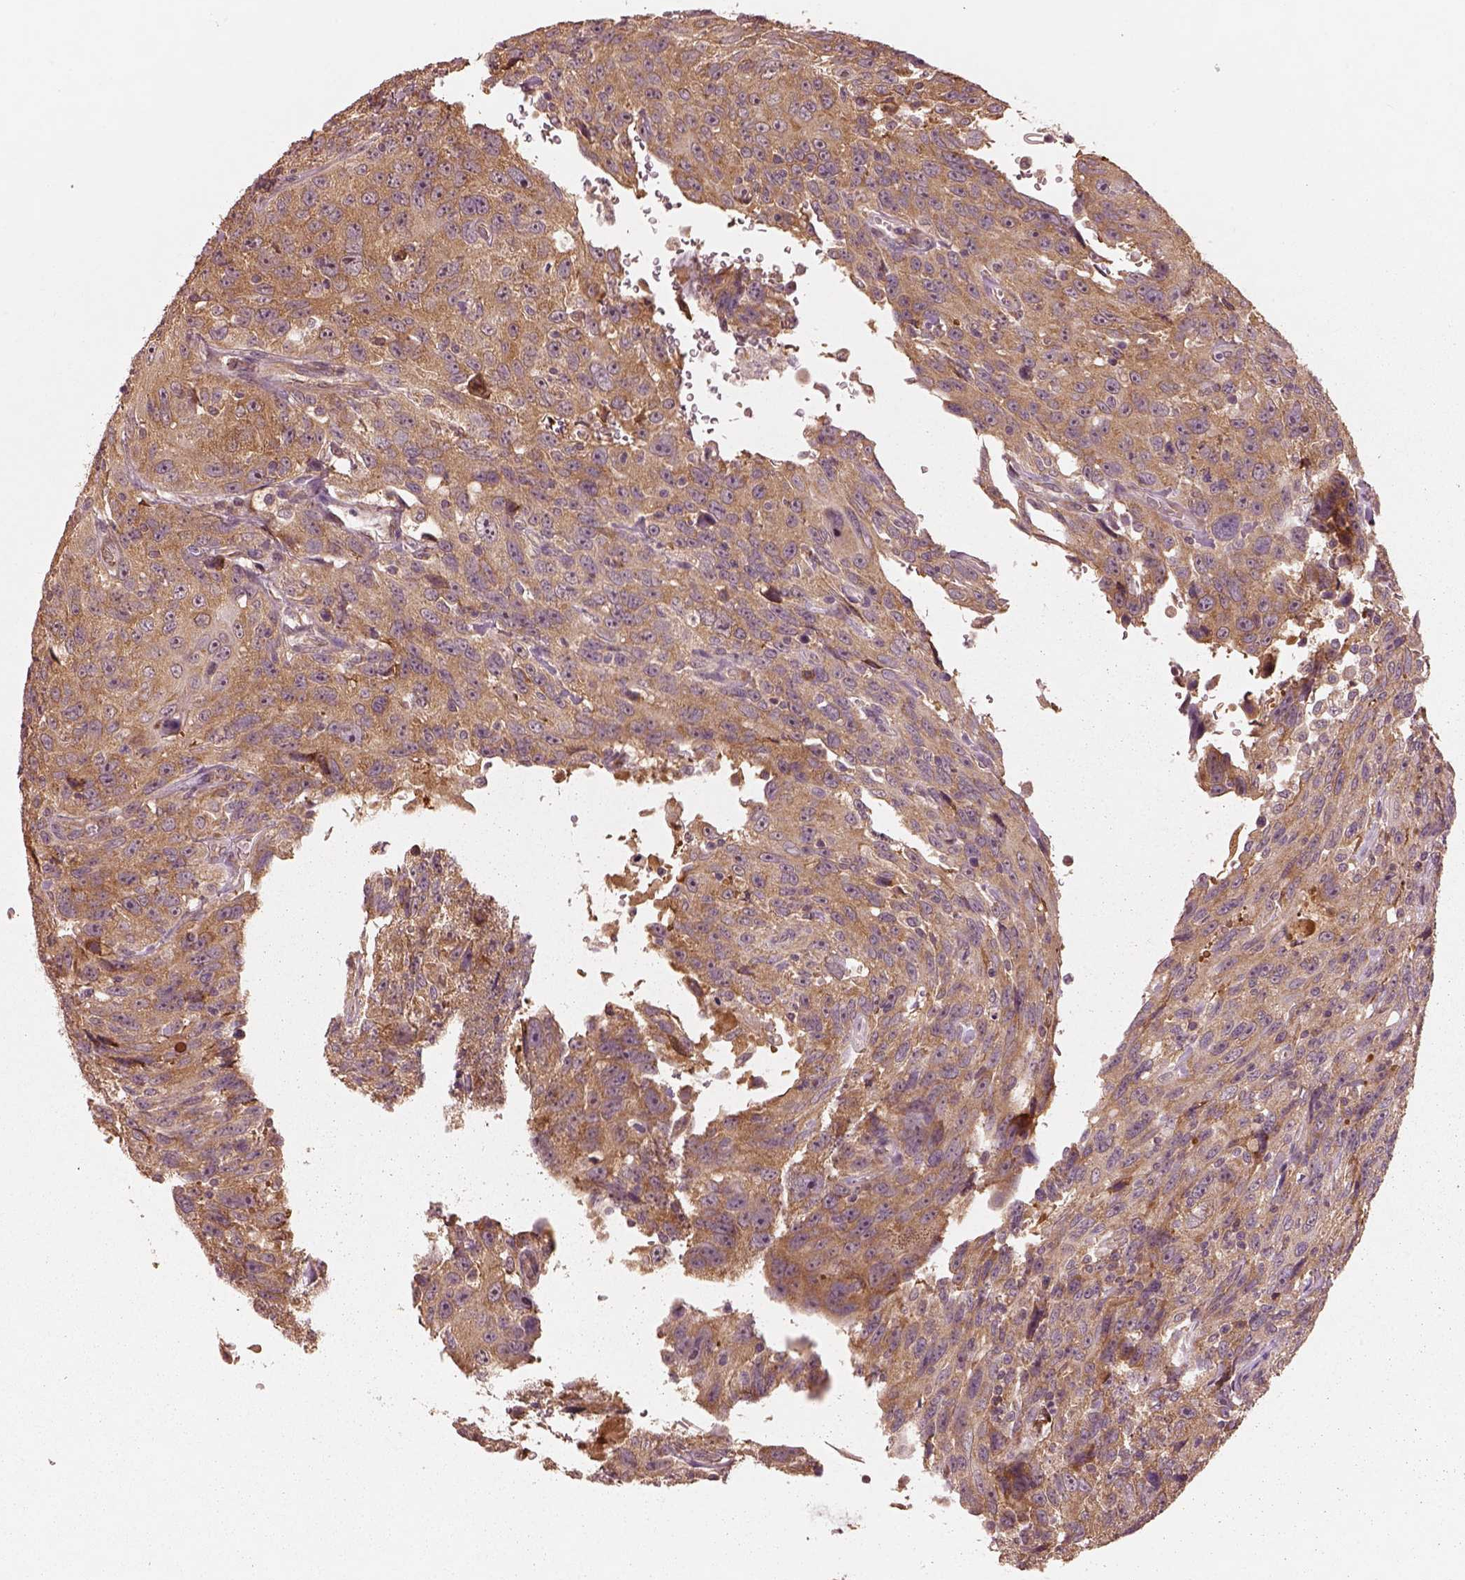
{"staining": {"intensity": "moderate", "quantity": ">75%", "location": "cytoplasmic/membranous"}, "tissue": "urothelial cancer", "cell_type": "Tumor cells", "image_type": "cancer", "snomed": [{"axis": "morphology", "description": "Urothelial carcinoma, NOS"}, {"axis": "morphology", "description": "Urothelial carcinoma, High grade"}, {"axis": "topography", "description": "Urinary bladder"}], "caption": "The immunohistochemical stain shows moderate cytoplasmic/membranous expression in tumor cells of urothelial cancer tissue.", "gene": "RPS5", "patient": {"sex": "female", "age": 73}}